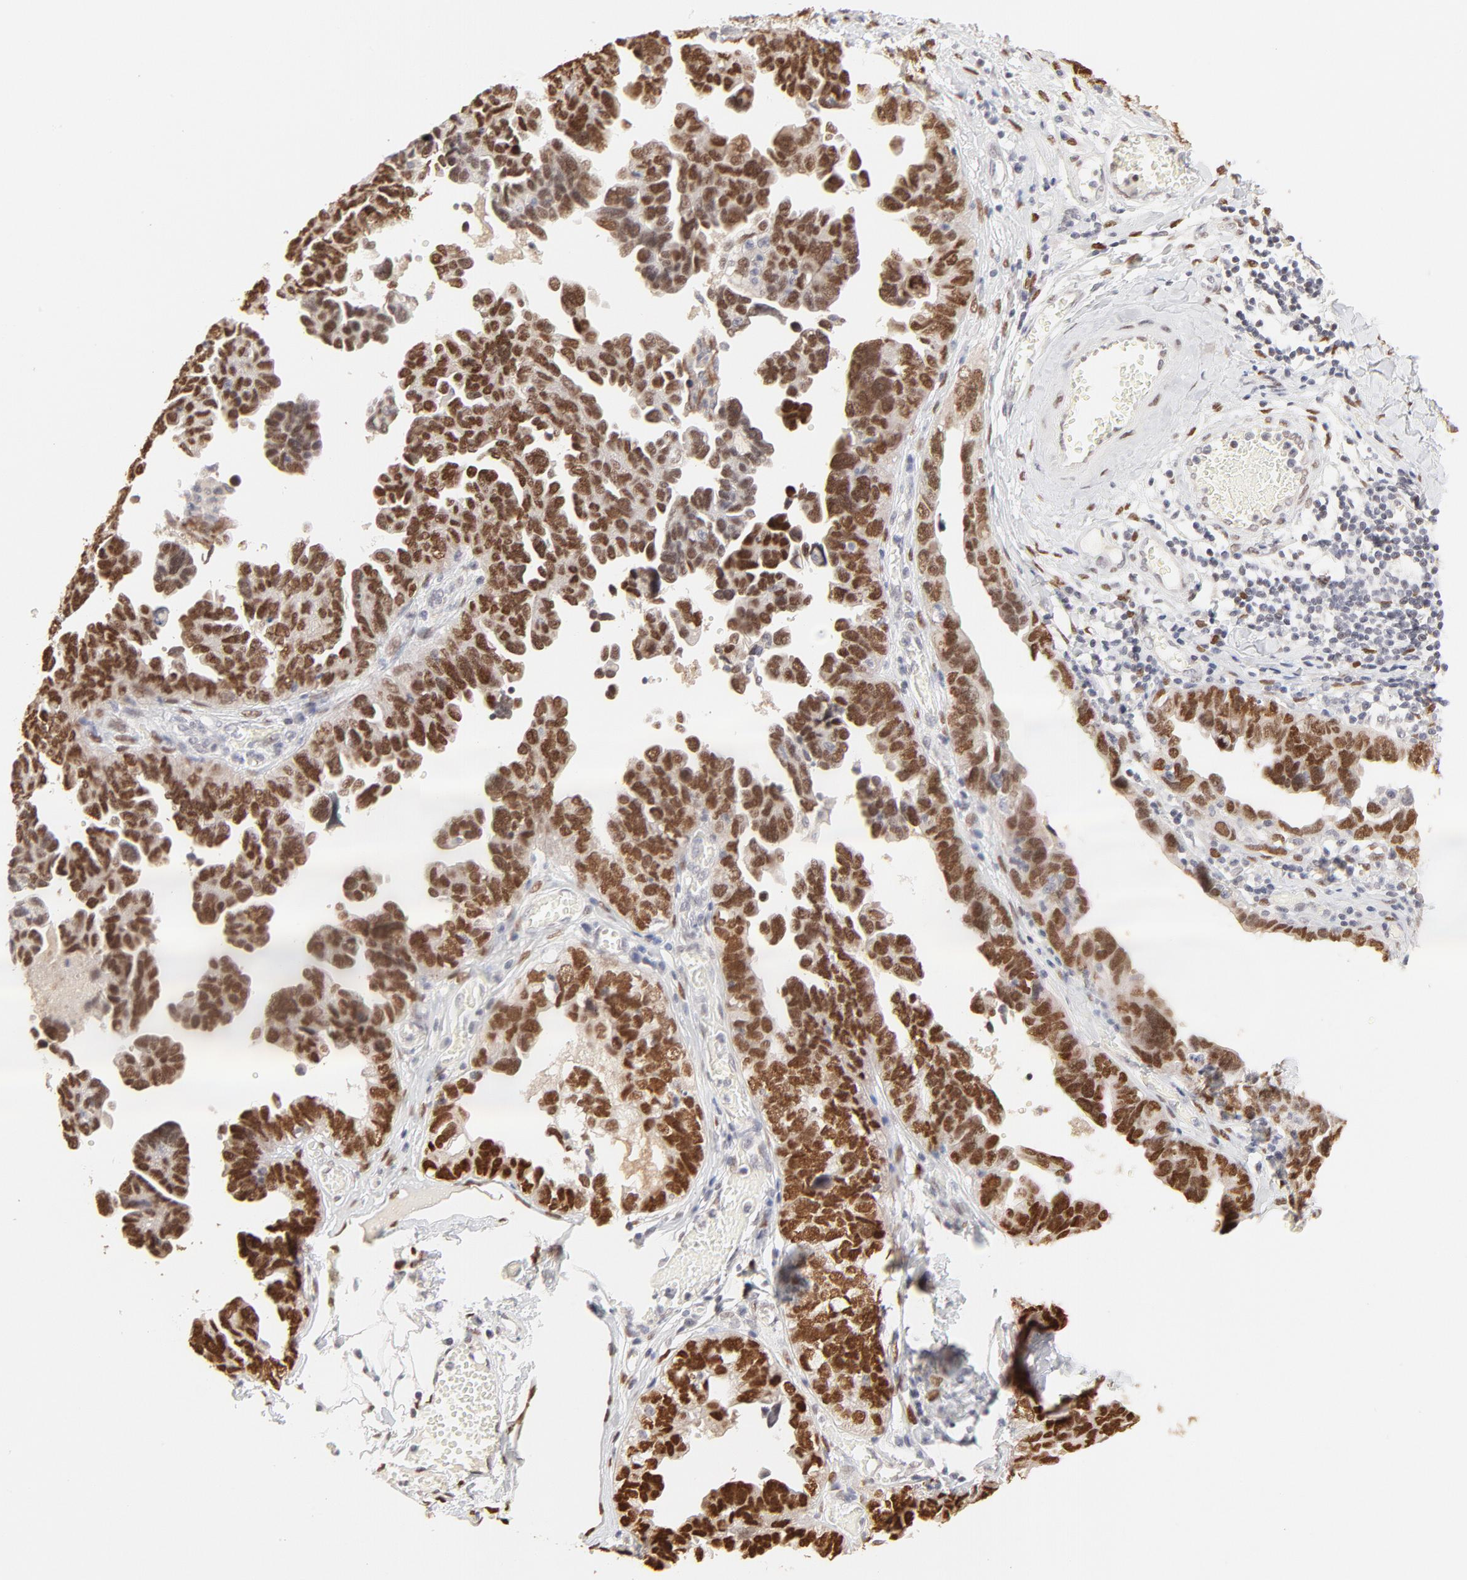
{"staining": {"intensity": "strong", "quantity": ">75%", "location": "nuclear"}, "tissue": "ovarian cancer", "cell_type": "Tumor cells", "image_type": "cancer", "snomed": [{"axis": "morphology", "description": "Cystadenocarcinoma, serous, NOS"}, {"axis": "topography", "description": "Ovary"}], "caption": "This is a histology image of immunohistochemistry (IHC) staining of ovarian serous cystadenocarcinoma, which shows strong positivity in the nuclear of tumor cells.", "gene": "PBX3", "patient": {"sex": "female", "age": 64}}